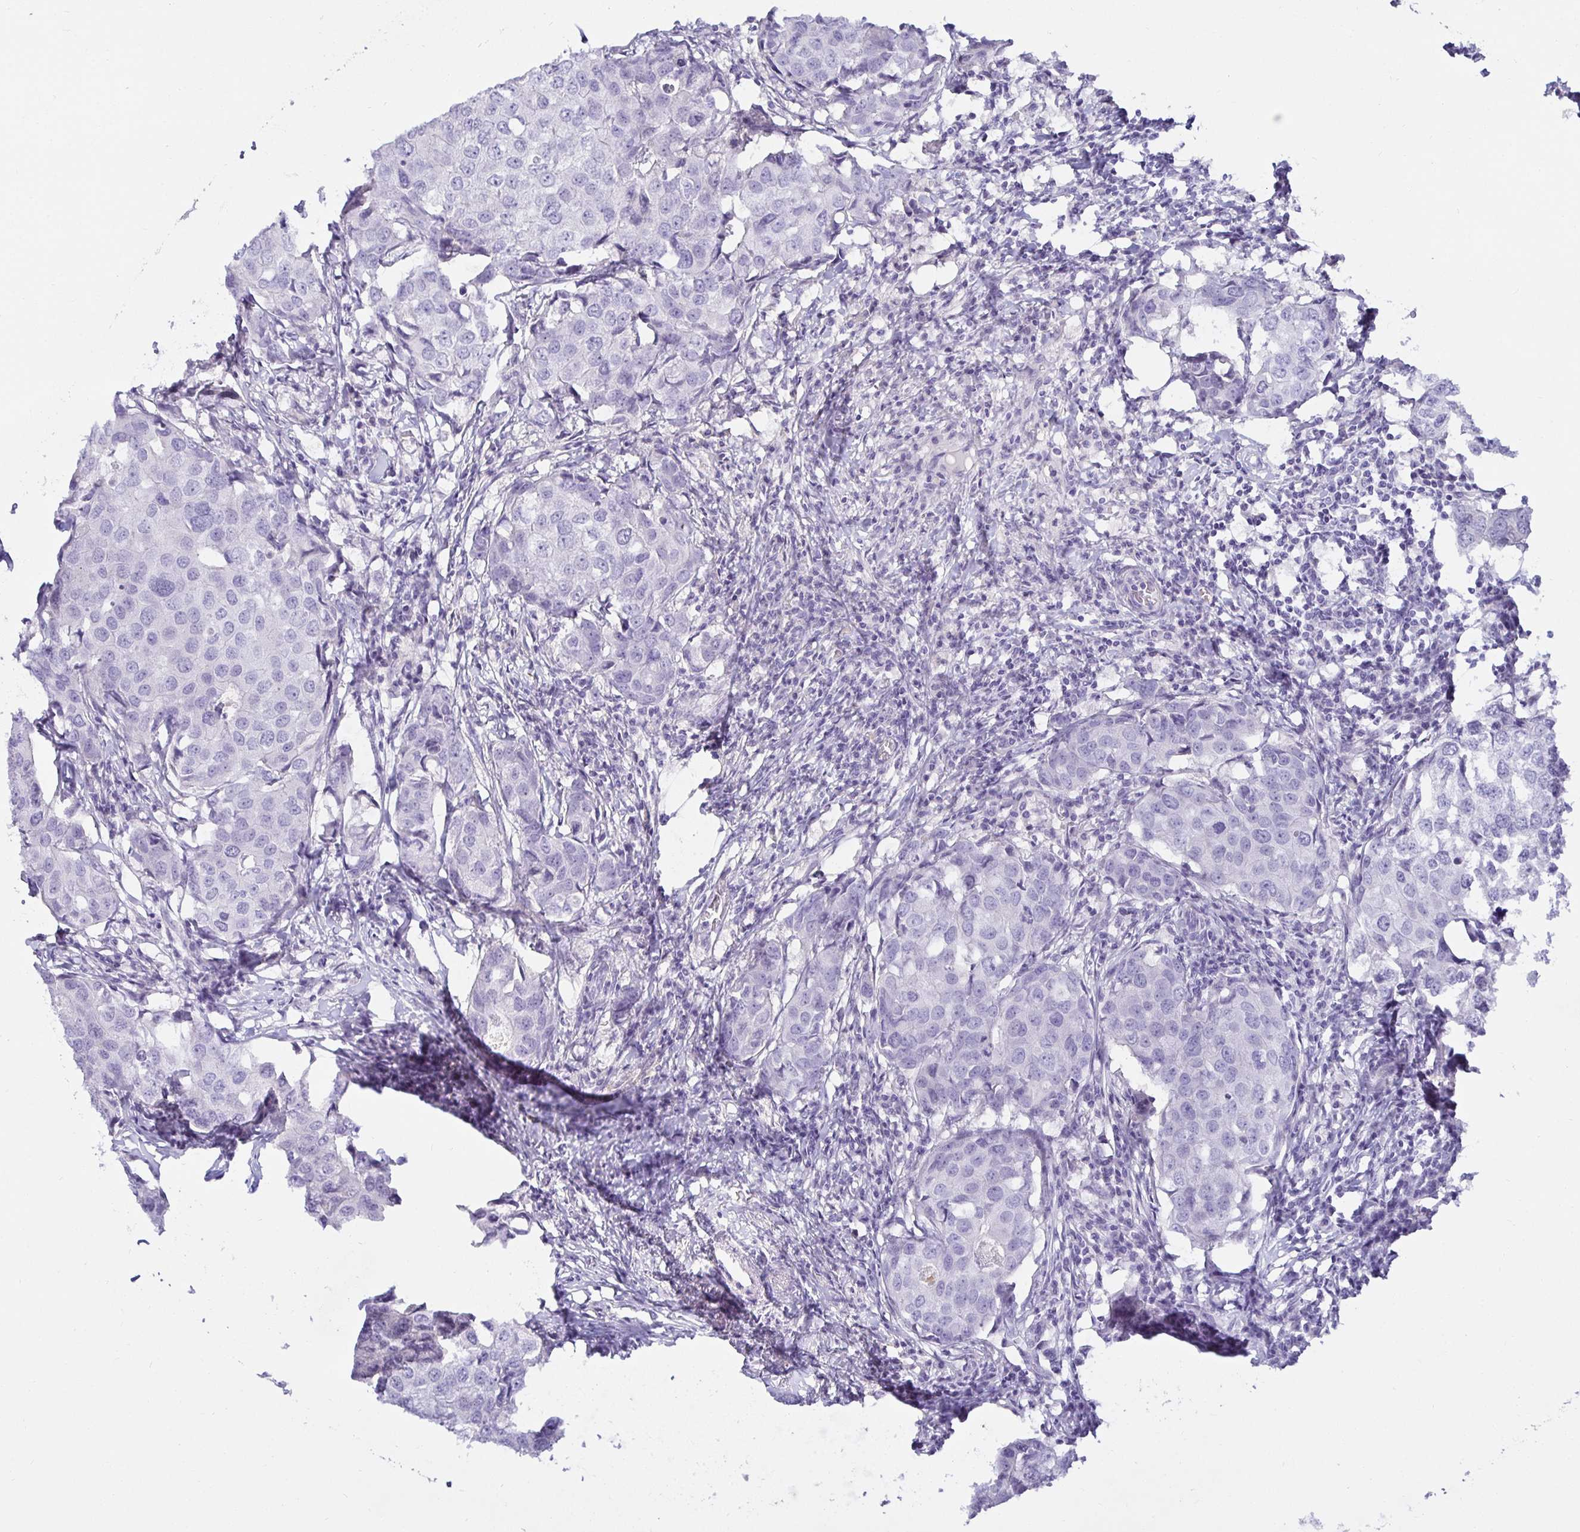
{"staining": {"intensity": "negative", "quantity": "none", "location": "none"}, "tissue": "breast cancer", "cell_type": "Tumor cells", "image_type": "cancer", "snomed": [{"axis": "morphology", "description": "Duct carcinoma"}, {"axis": "topography", "description": "Breast"}], "caption": "Image shows no significant protein staining in tumor cells of breast cancer. (DAB (3,3'-diaminobenzidine) IHC, high magnification).", "gene": "SPAG4", "patient": {"sex": "female", "age": 27}}